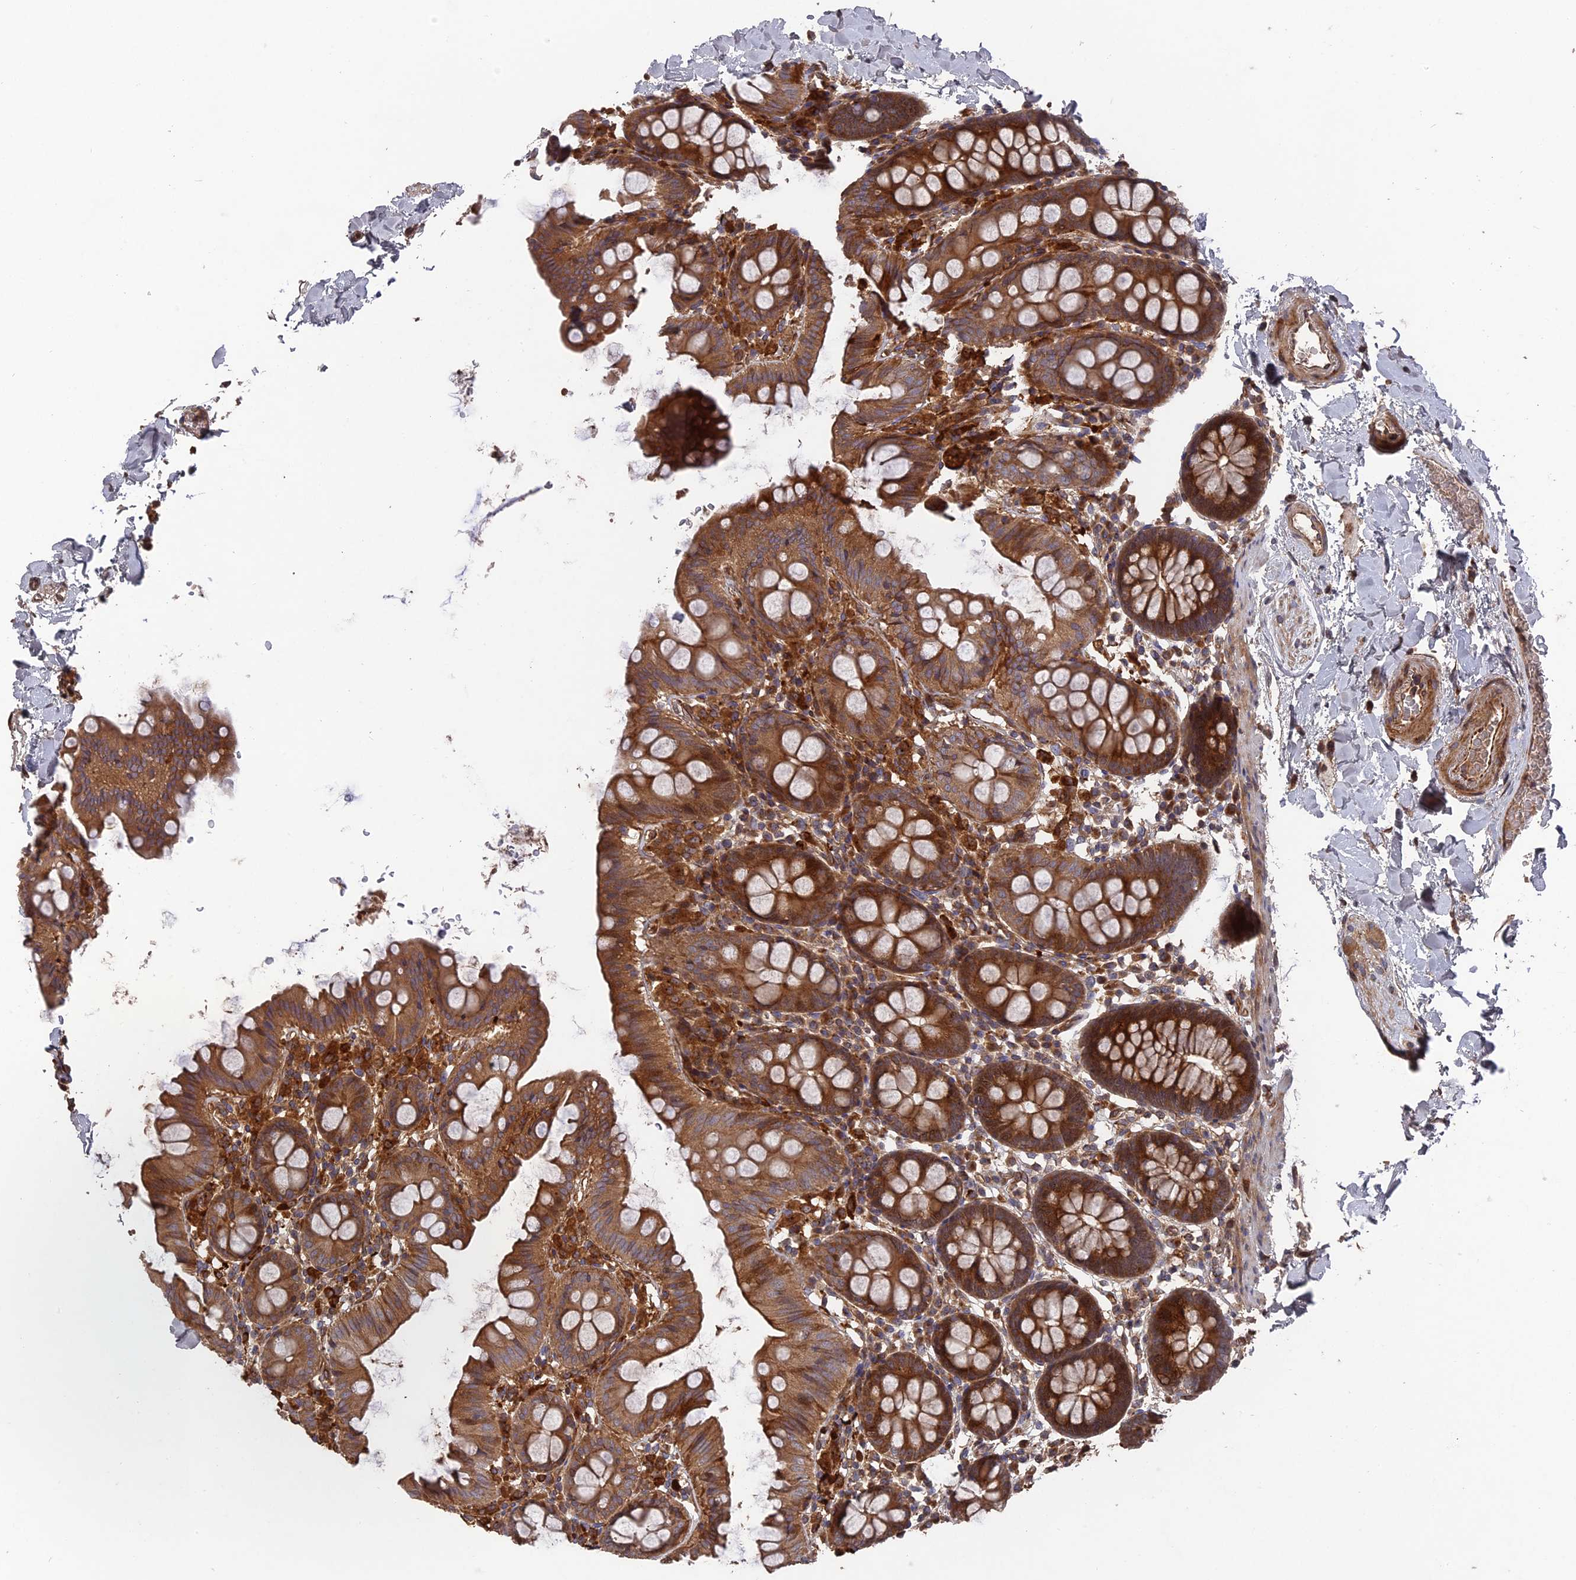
{"staining": {"intensity": "moderate", "quantity": ">75%", "location": "cytoplasmic/membranous"}, "tissue": "colon", "cell_type": "Endothelial cells", "image_type": "normal", "snomed": [{"axis": "morphology", "description": "Normal tissue, NOS"}, {"axis": "topography", "description": "Colon"}], "caption": "Human colon stained with a brown dye shows moderate cytoplasmic/membranous positive positivity in about >75% of endothelial cells.", "gene": "DEF8", "patient": {"sex": "male", "age": 75}}